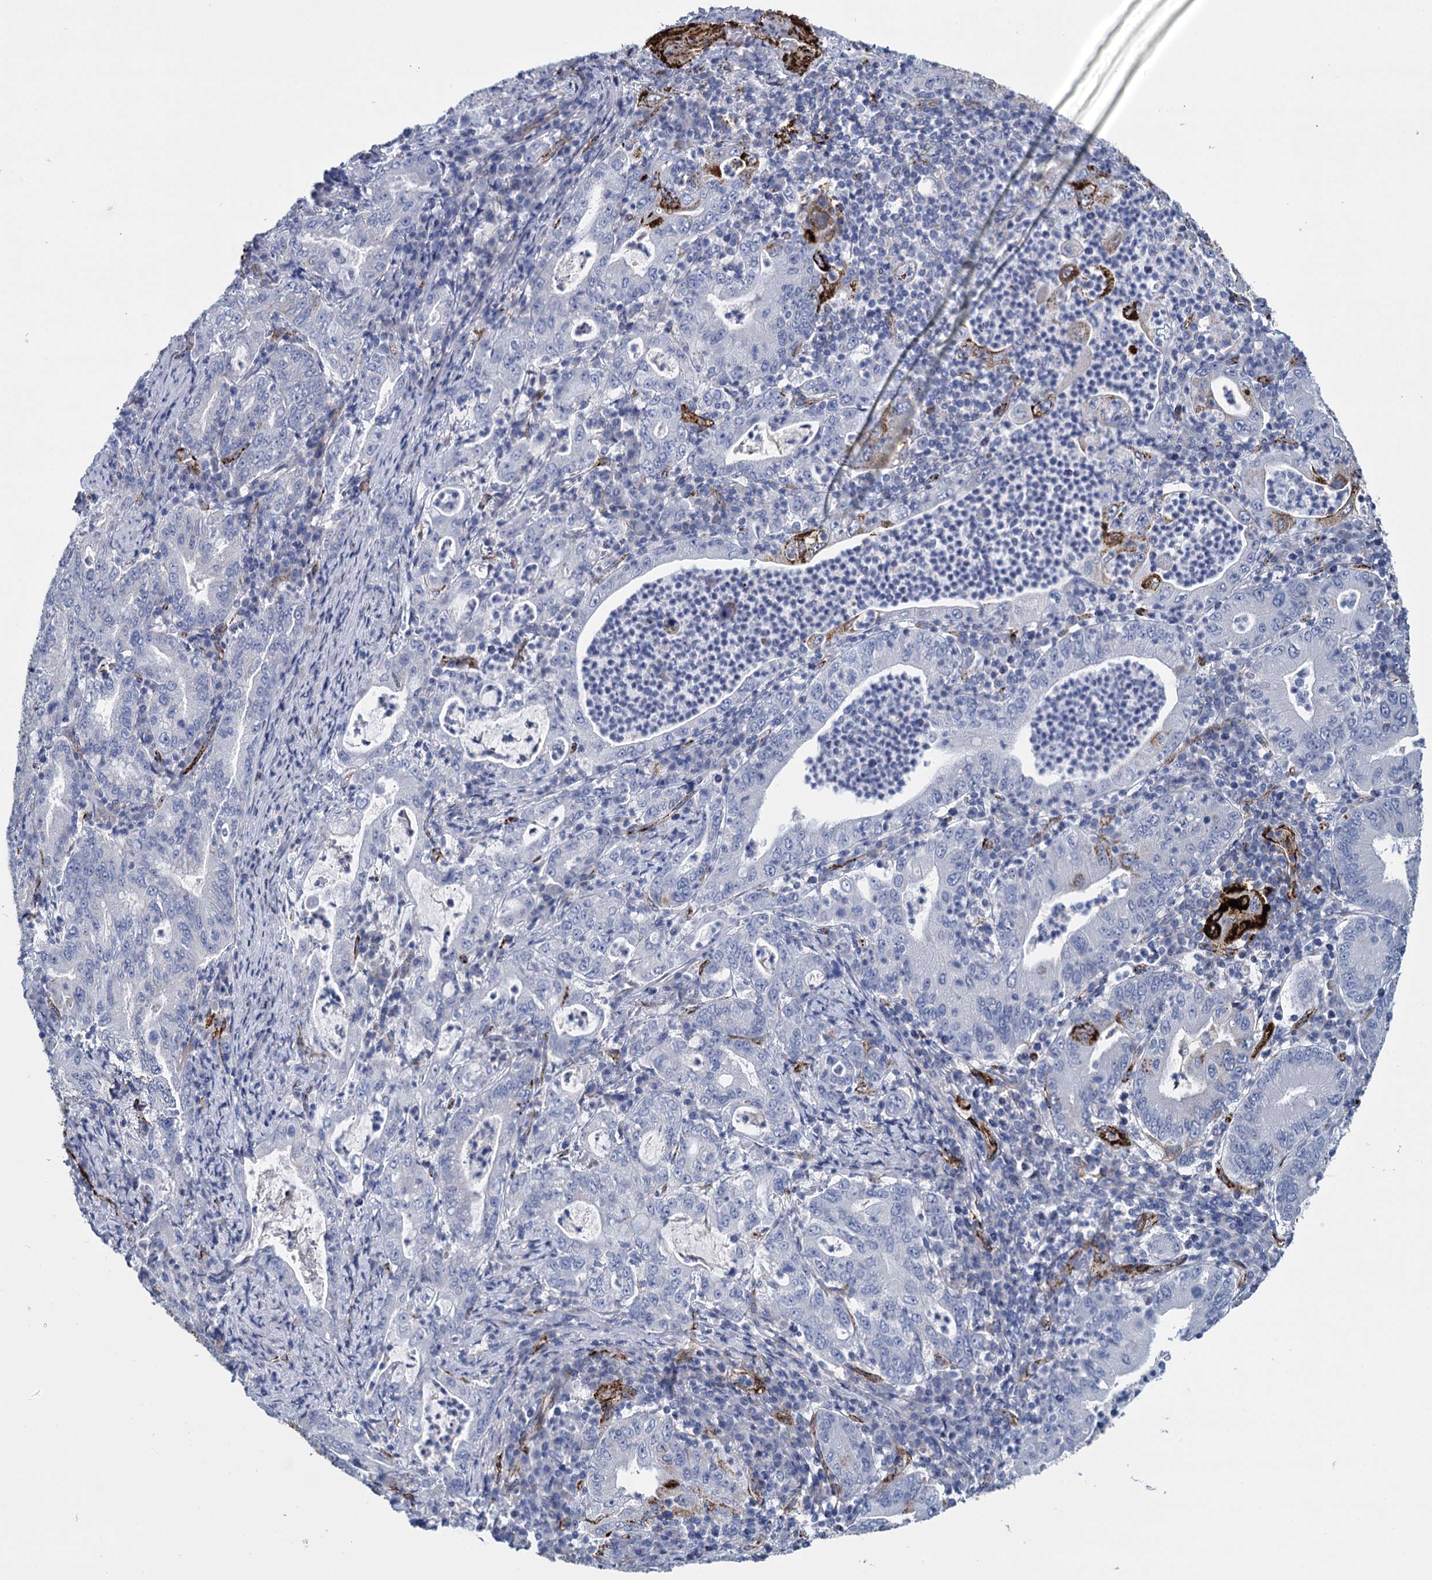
{"staining": {"intensity": "strong", "quantity": "<25%", "location": "cytoplasmic/membranous"}, "tissue": "stomach cancer", "cell_type": "Tumor cells", "image_type": "cancer", "snomed": [{"axis": "morphology", "description": "Normal tissue, NOS"}, {"axis": "morphology", "description": "Adenocarcinoma, NOS"}, {"axis": "topography", "description": "Esophagus"}, {"axis": "topography", "description": "Stomach, upper"}, {"axis": "topography", "description": "Peripheral nerve tissue"}], "caption": "About <25% of tumor cells in adenocarcinoma (stomach) display strong cytoplasmic/membranous protein staining as visualized by brown immunohistochemical staining.", "gene": "SNCG", "patient": {"sex": "male", "age": 62}}